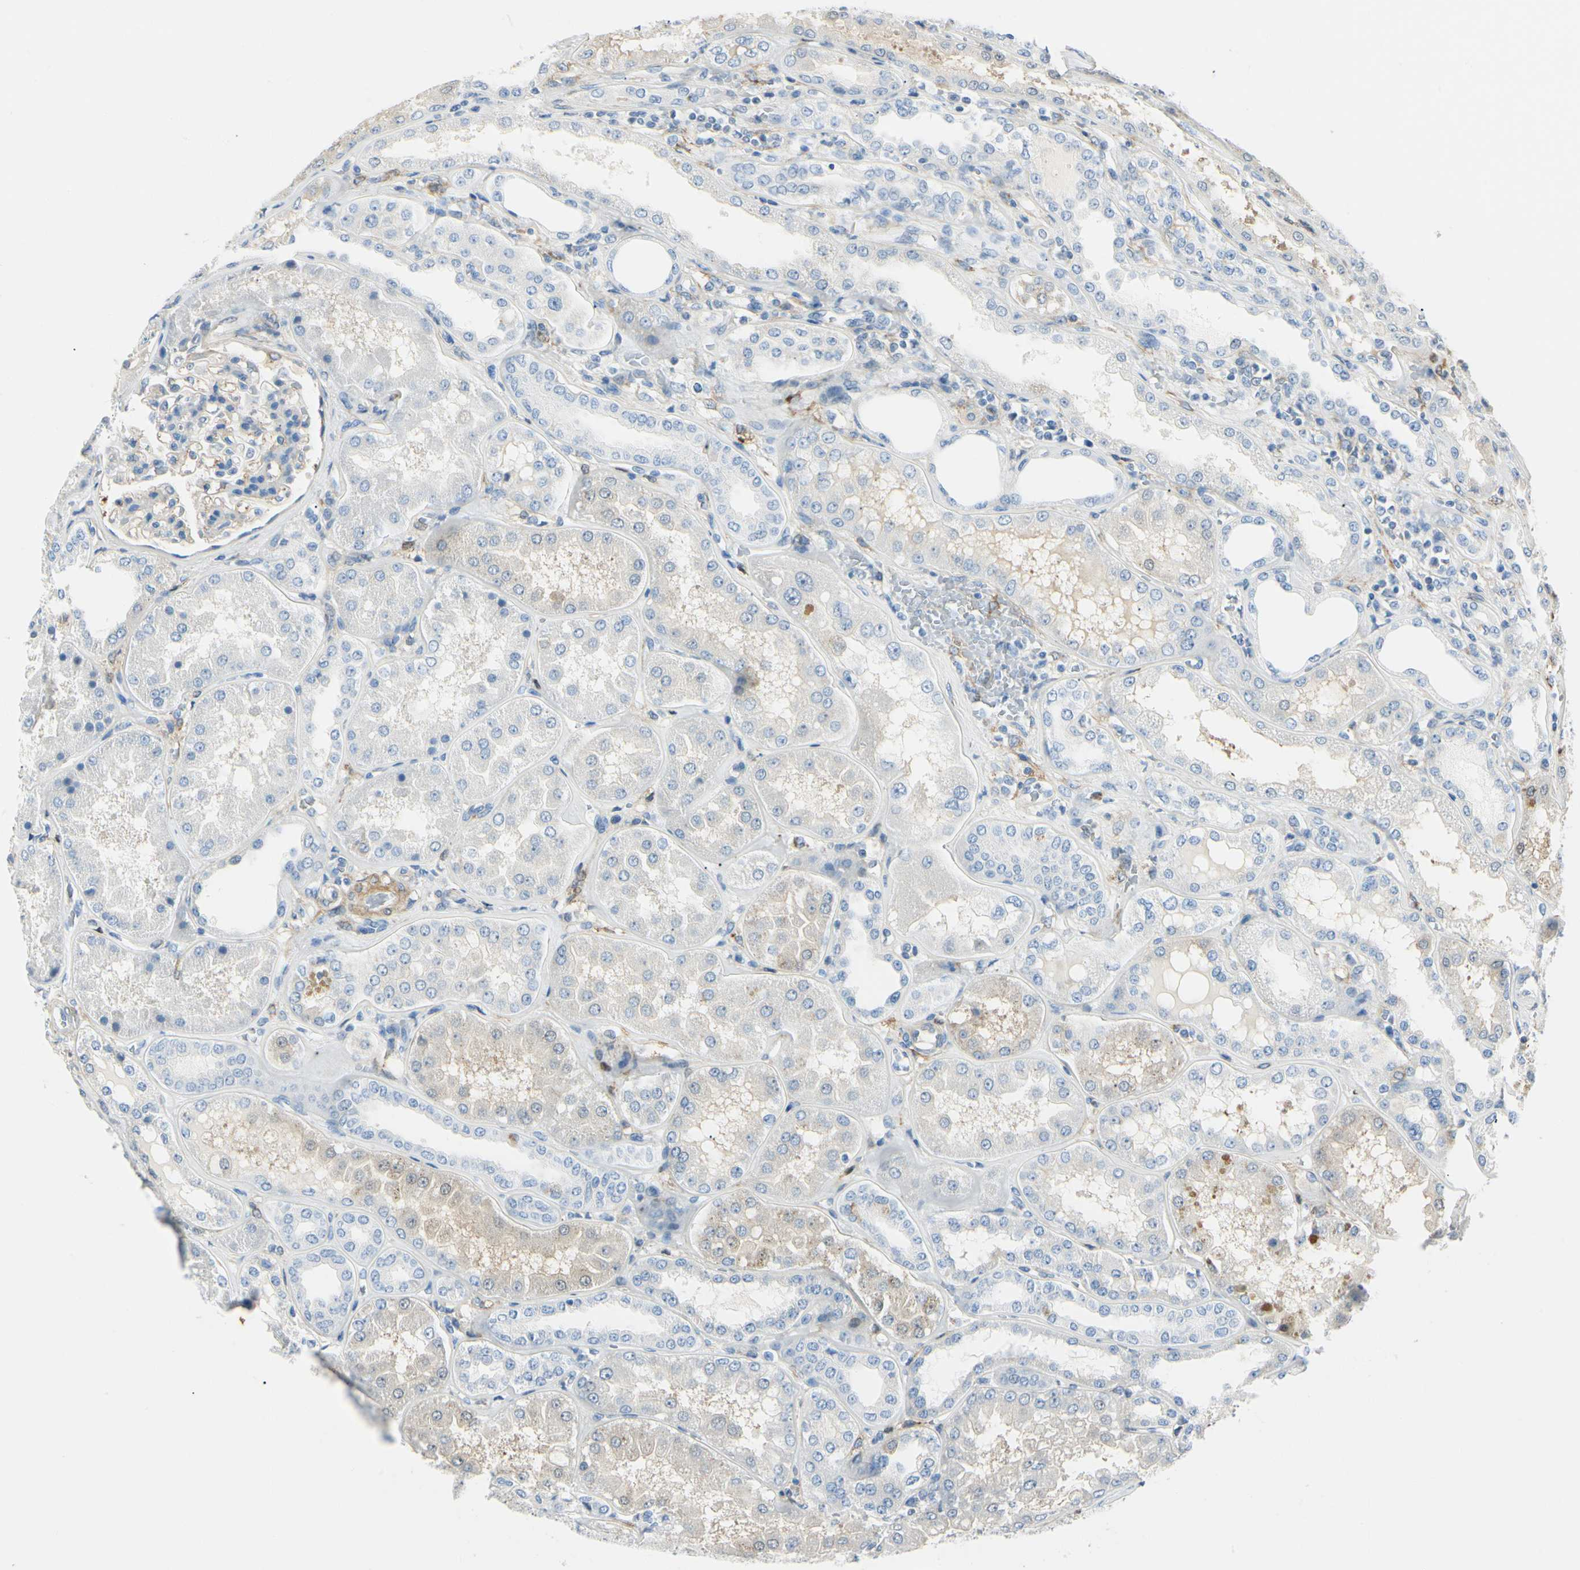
{"staining": {"intensity": "weak", "quantity": "<25%", "location": "cytoplasmic/membranous"}, "tissue": "kidney", "cell_type": "Cells in glomeruli", "image_type": "normal", "snomed": [{"axis": "morphology", "description": "Normal tissue, NOS"}, {"axis": "topography", "description": "Kidney"}], "caption": "Kidney stained for a protein using immunohistochemistry (IHC) demonstrates no expression cells in glomeruli.", "gene": "AMPH", "patient": {"sex": "female", "age": 56}}